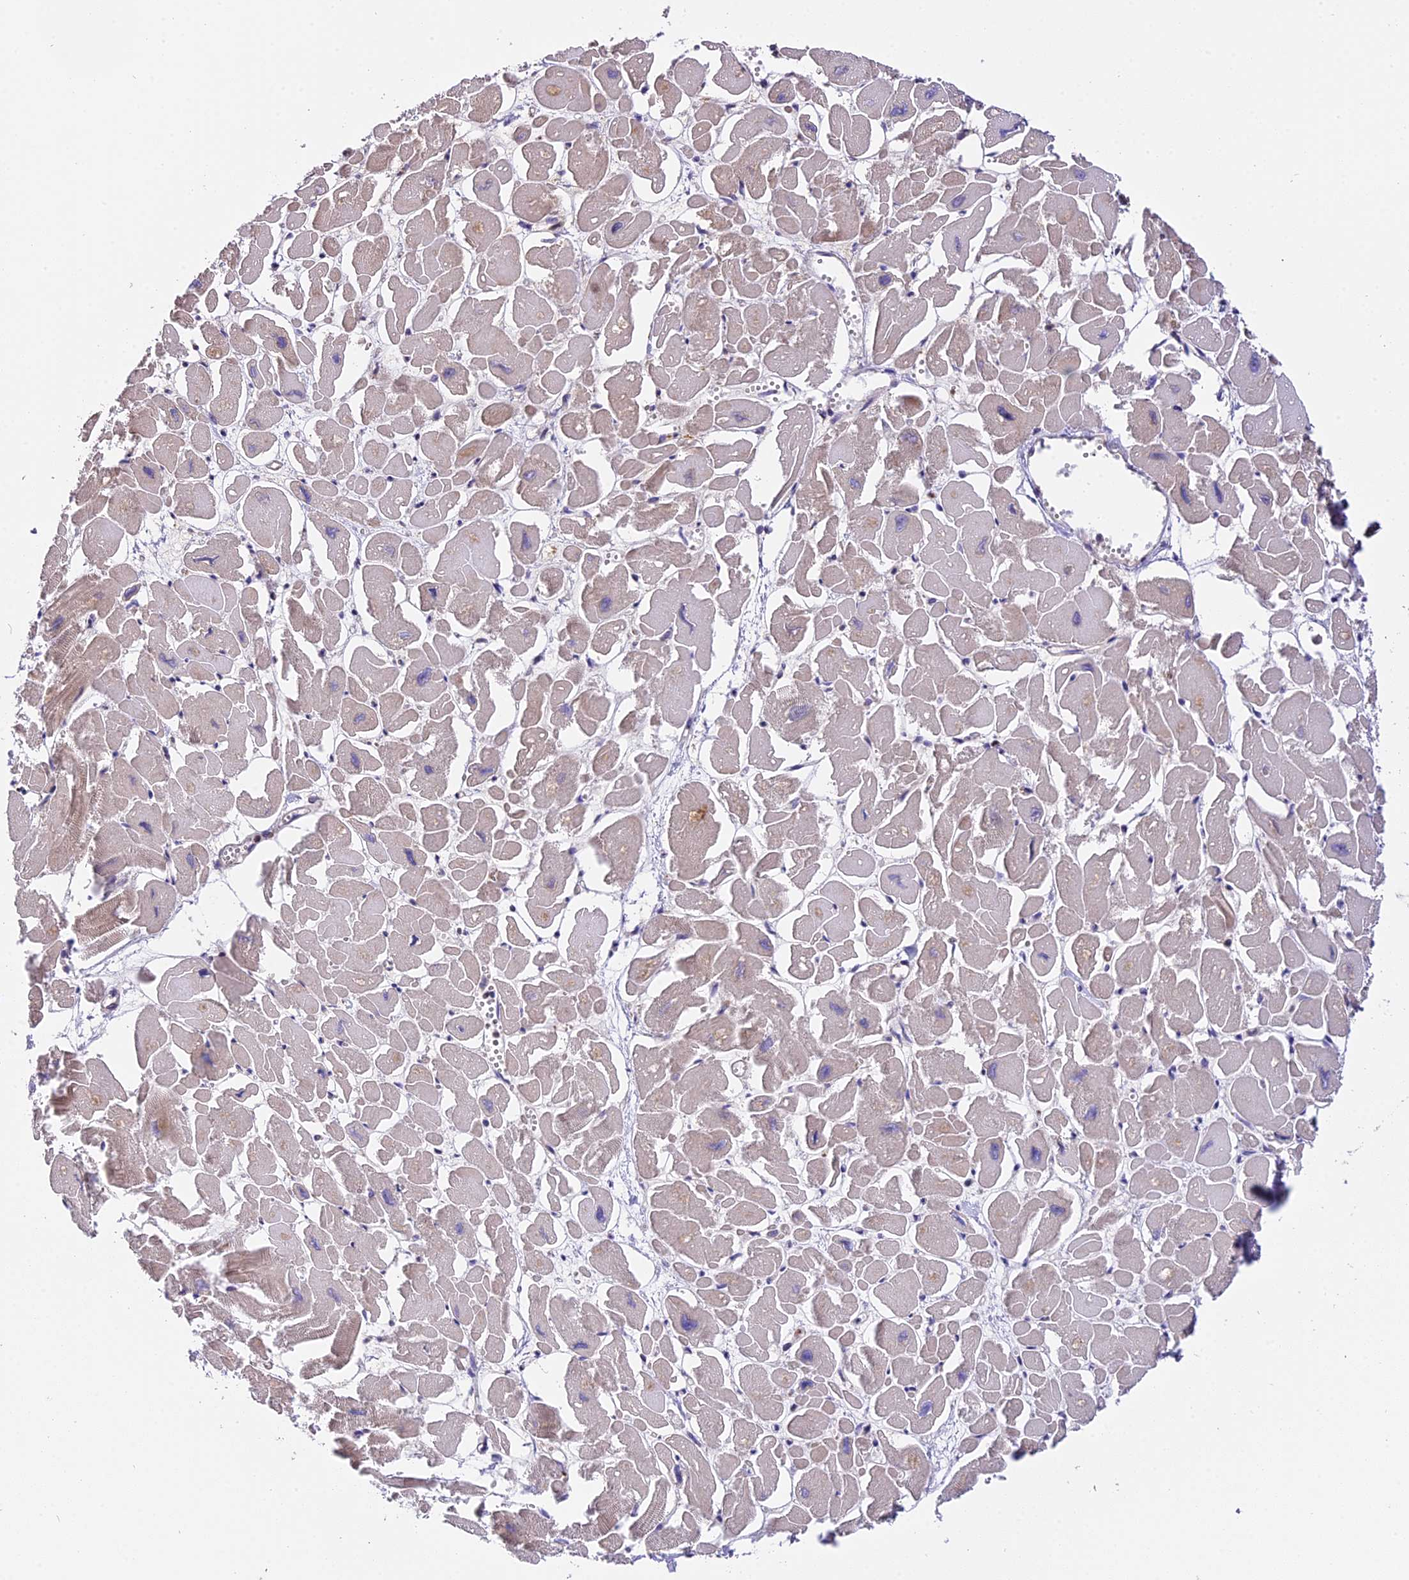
{"staining": {"intensity": "moderate", "quantity": "<25%", "location": "cytoplasmic/membranous,nuclear"}, "tissue": "heart muscle", "cell_type": "Cardiomyocytes", "image_type": "normal", "snomed": [{"axis": "morphology", "description": "Normal tissue, NOS"}, {"axis": "topography", "description": "Heart"}], "caption": "Cardiomyocytes reveal low levels of moderate cytoplasmic/membranous,nuclear expression in about <25% of cells in normal heart muscle. The staining was performed using DAB (3,3'-diaminobenzidine), with brown indicating positive protein expression. Nuclei are stained blue with hematoxylin.", "gene": "HERPUD1", "patient": {"sex": "male", "age": 54}}